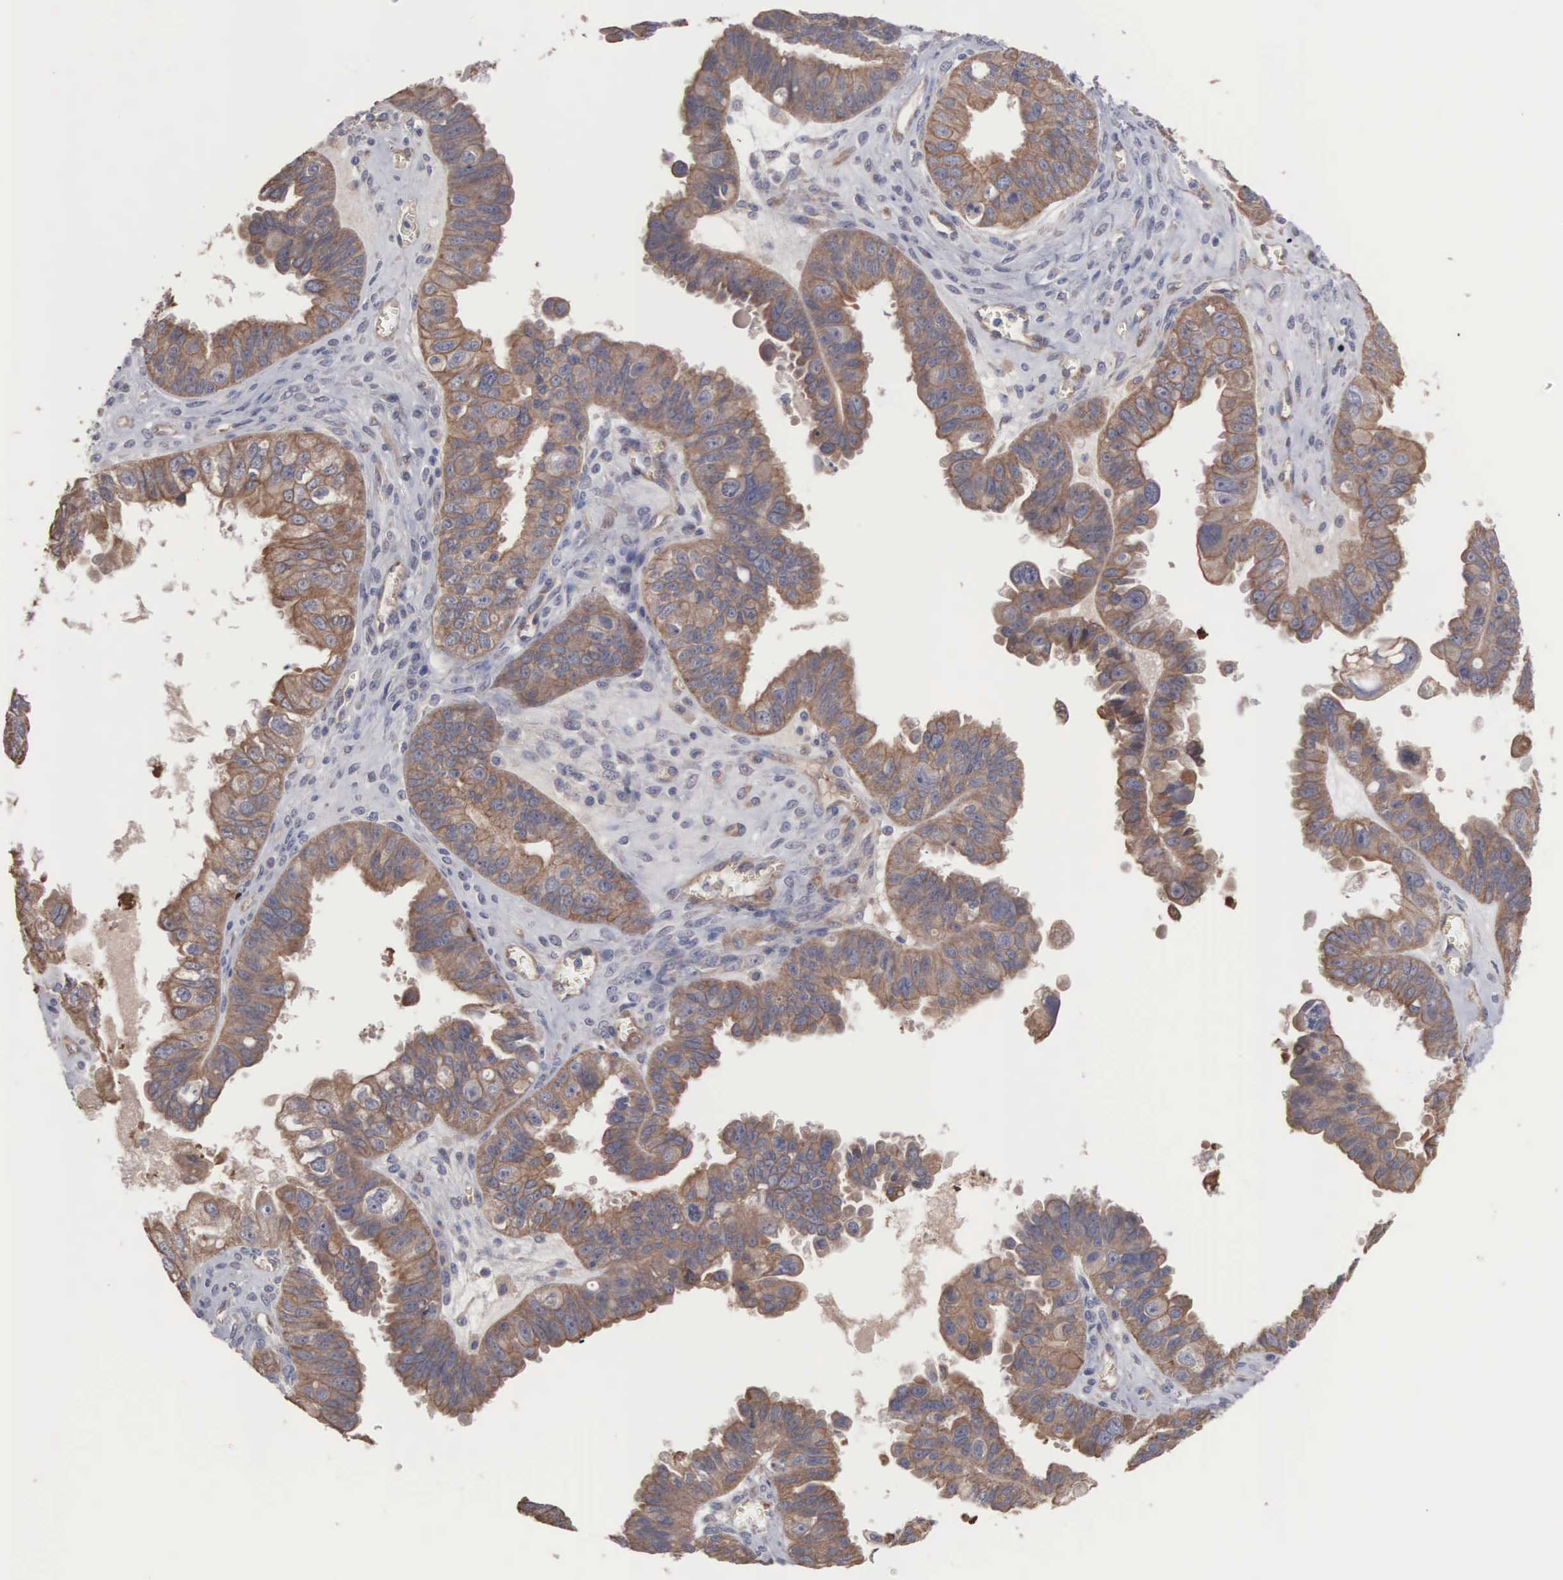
{"staining": {"intensity": "moderate", "quantity": ">75%", "location": "cytoplasmic/membranous"}, "tissue": "ovarian cancer", "cell_type": "Tumor cells", "image_type": "cancer", "snomed": [{"axis": "morphology", "description": "Carcinoma, endometroid"}, {"axis": "topography", "description": "Ovary"}], "caption": "Ovarian cancer (endometroid carcinoma) stained with a protein marker shows moderate staining in tumor cells.", "gene": "INF2", "patient": {"sex": "female", "age": 85}}